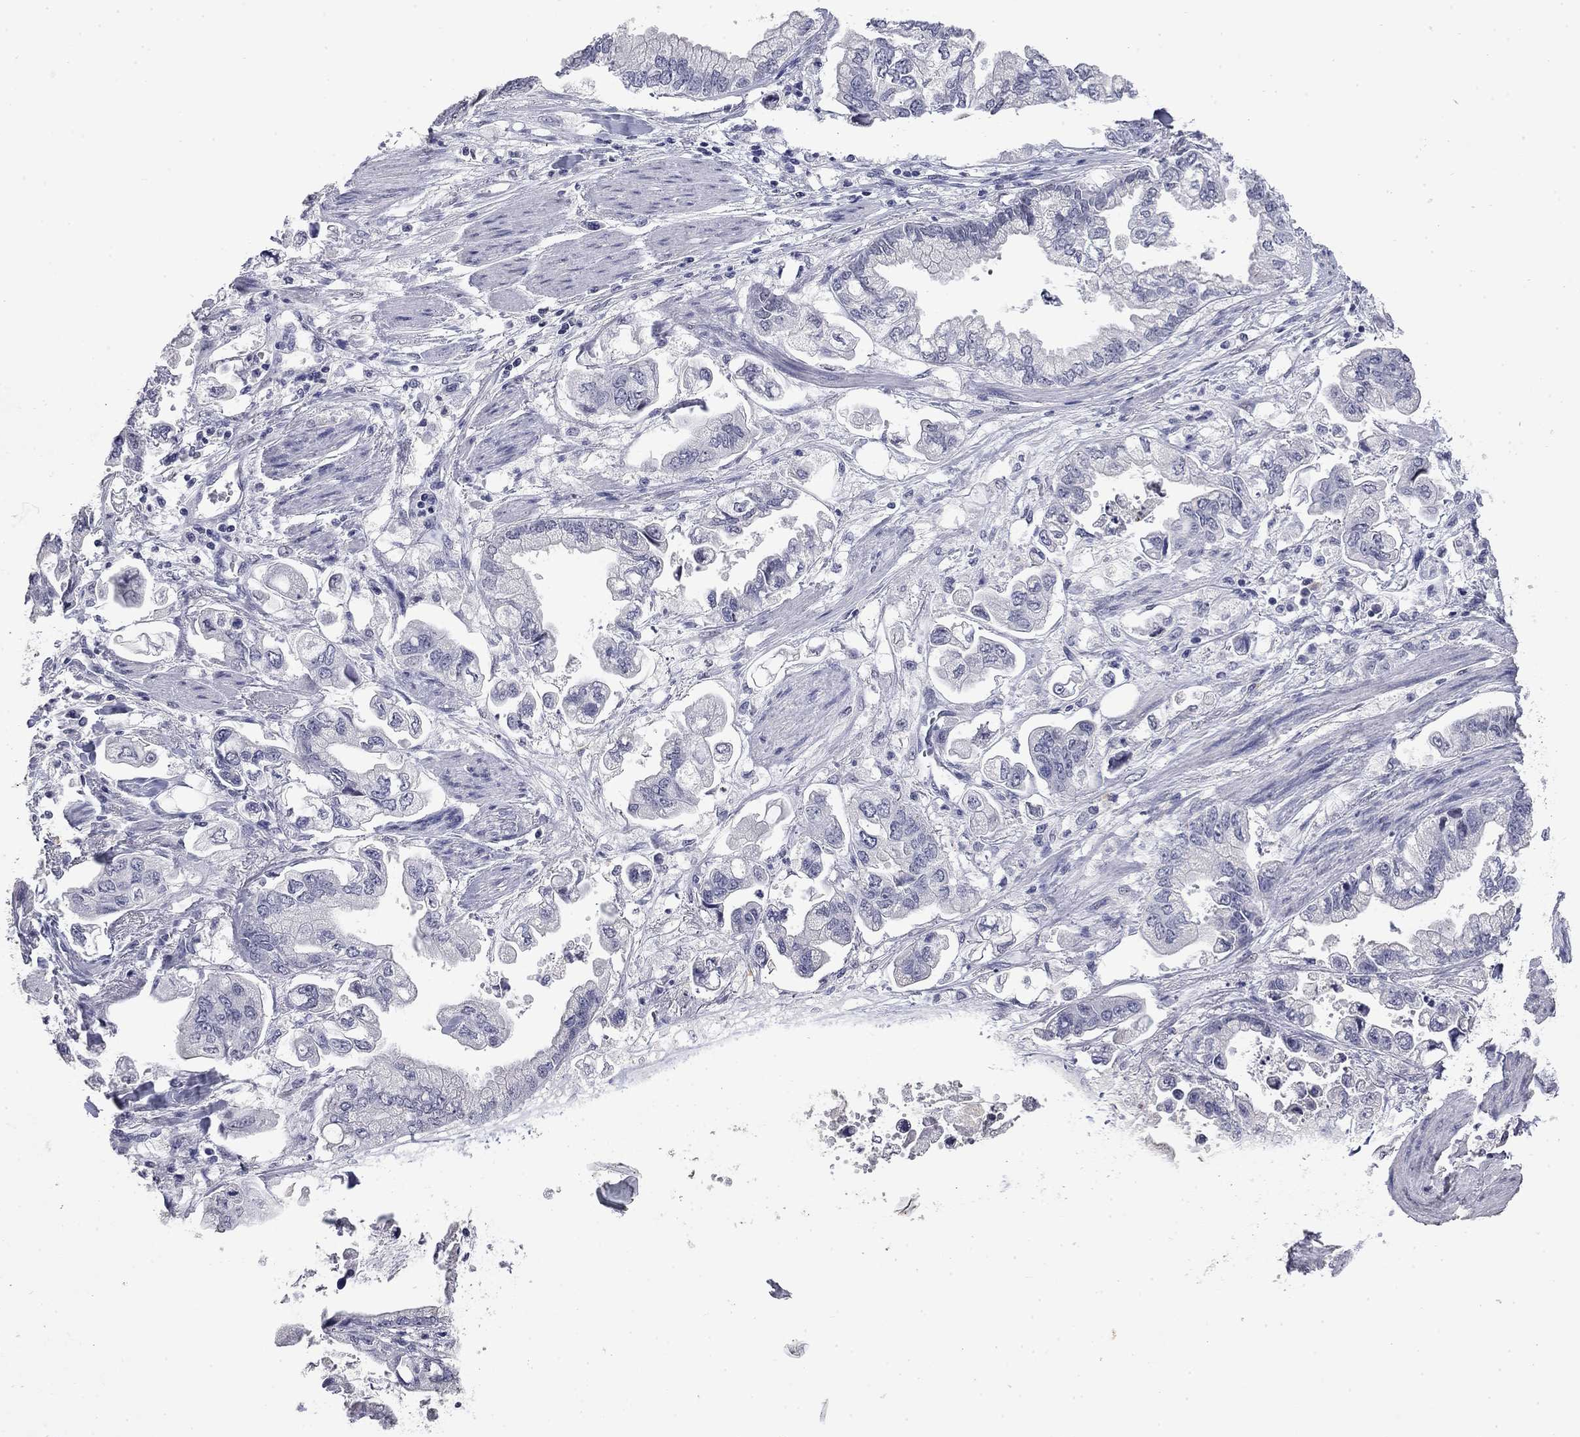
{"staining": {"intensity": "negative", "quantity": "none", "location": "none"}, "tissue": "stomach cancer", "cell_type": "Tumor cells", "image_type": "cancer", "snomed": [{"axis": "morphology", "description": "Normal tissue, NOS"}, {"axis": "morphology", "description": "Adenocarcinoma, NOS"}, {"axis": "topography", "description": "Stomach"}], "caption": "High magnification brightfield microscopy of stomach adenocarcinoma stained with DAB (brown) and counterstained with hematoxylin (blue): tumor cells show no significant staining. The staining was performed using DAB to visualize the protein expression in brown, while the nuclei were stained in blue with hematoxylin (Magnification: 20x).", "gene": "SLC51A", "patient": {"sex": "male", "age": 62}}